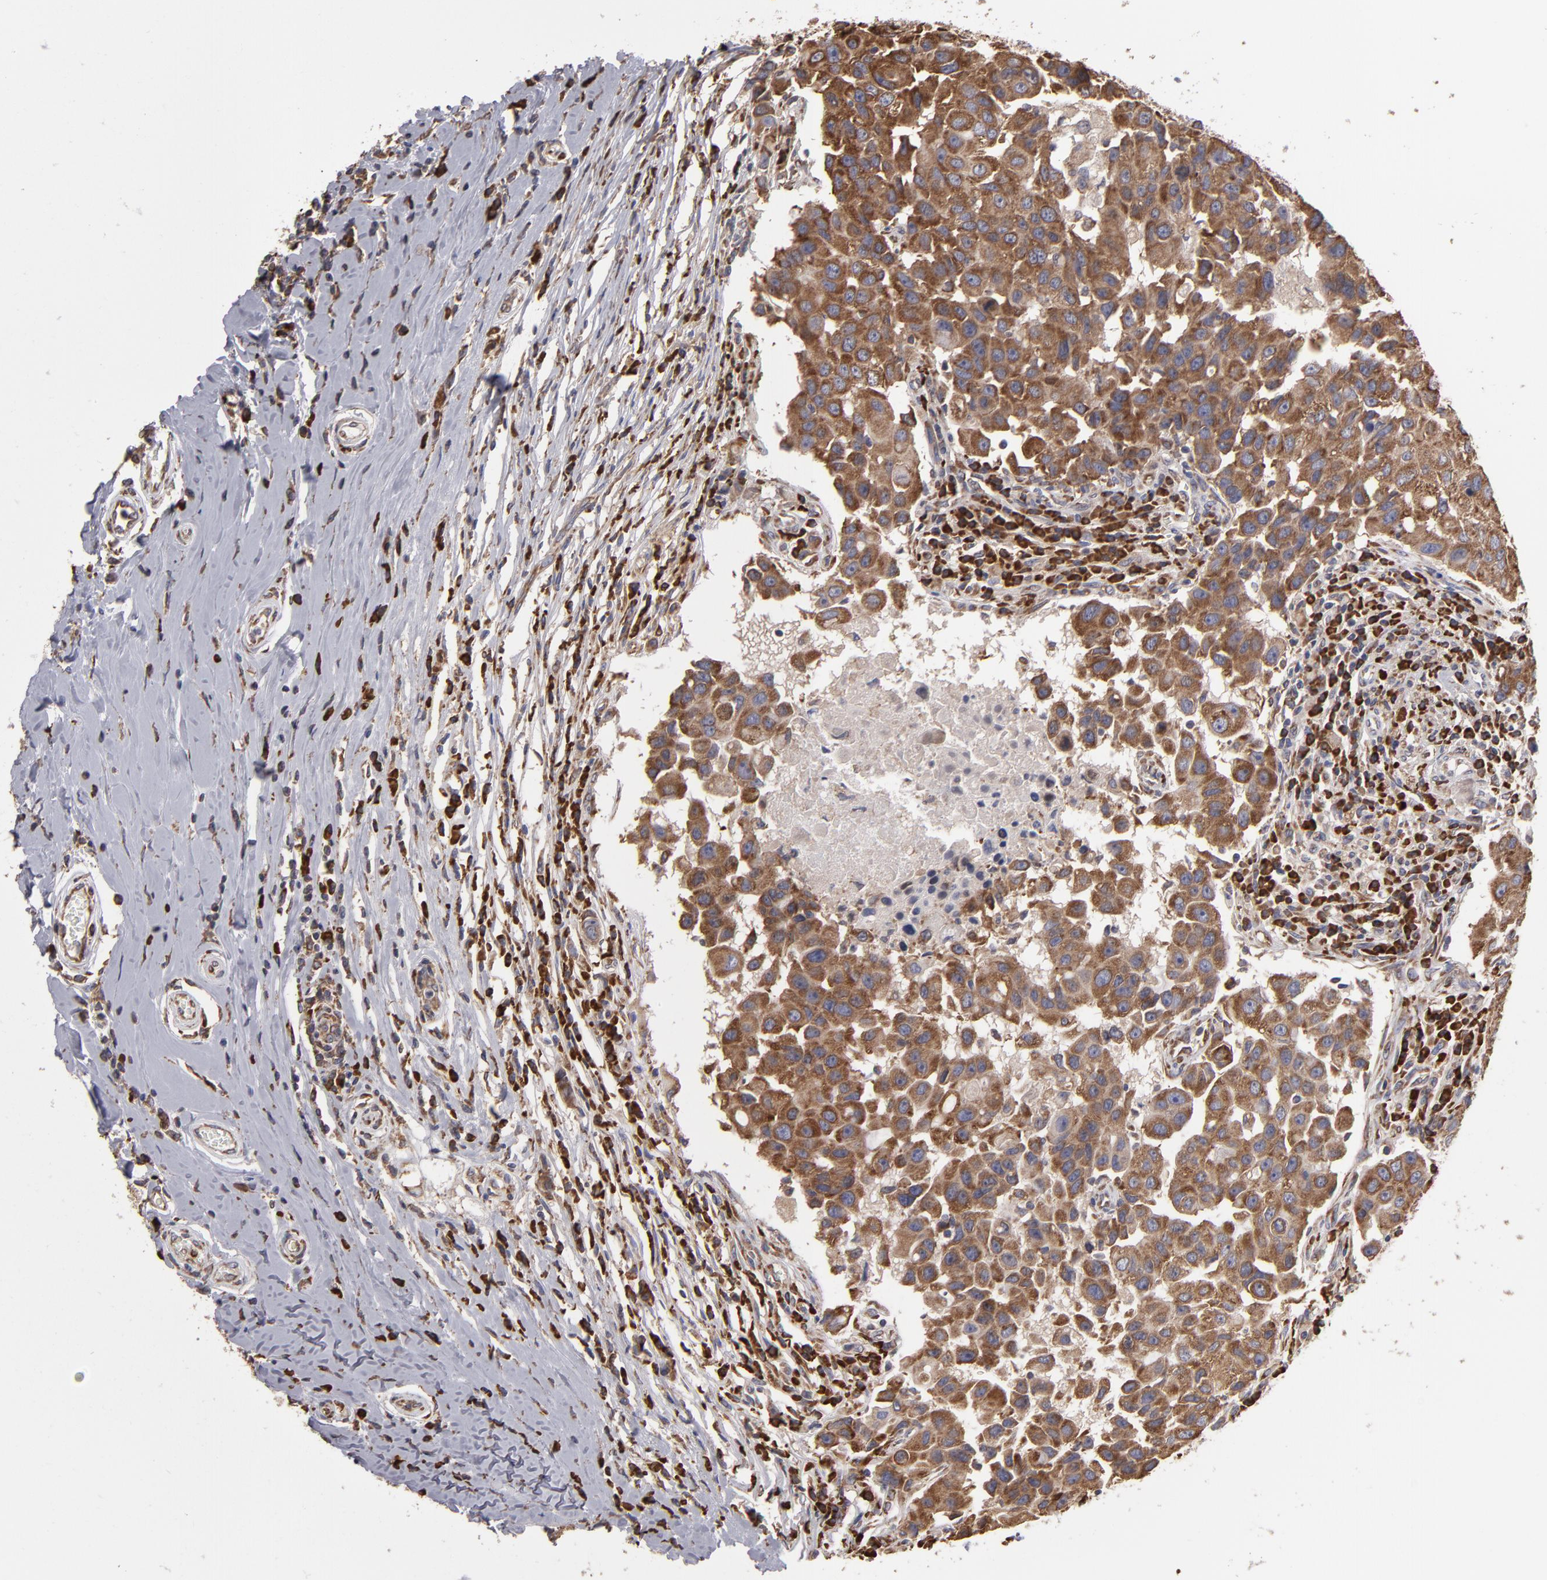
{"staining": {"intensity": "strong", "quantity": ">75%", "location": "cytoplasmic/membranous"}, "tissue": "breast cancer", "cell_type": "Tumor cells", "image_type": "cancer", "snomed": [{"axis": "morphology", "description": "Duct carcinoma"}, {"axis": "topography", "description": "Breast"}], "caption": "Protein analysis of breast cancer tissue displays strong cytoplasmic/membranous positivity in approximately >75% of tumor cells.", "gene": "SND1", "patient": {"sex": "female", "age": 27}}